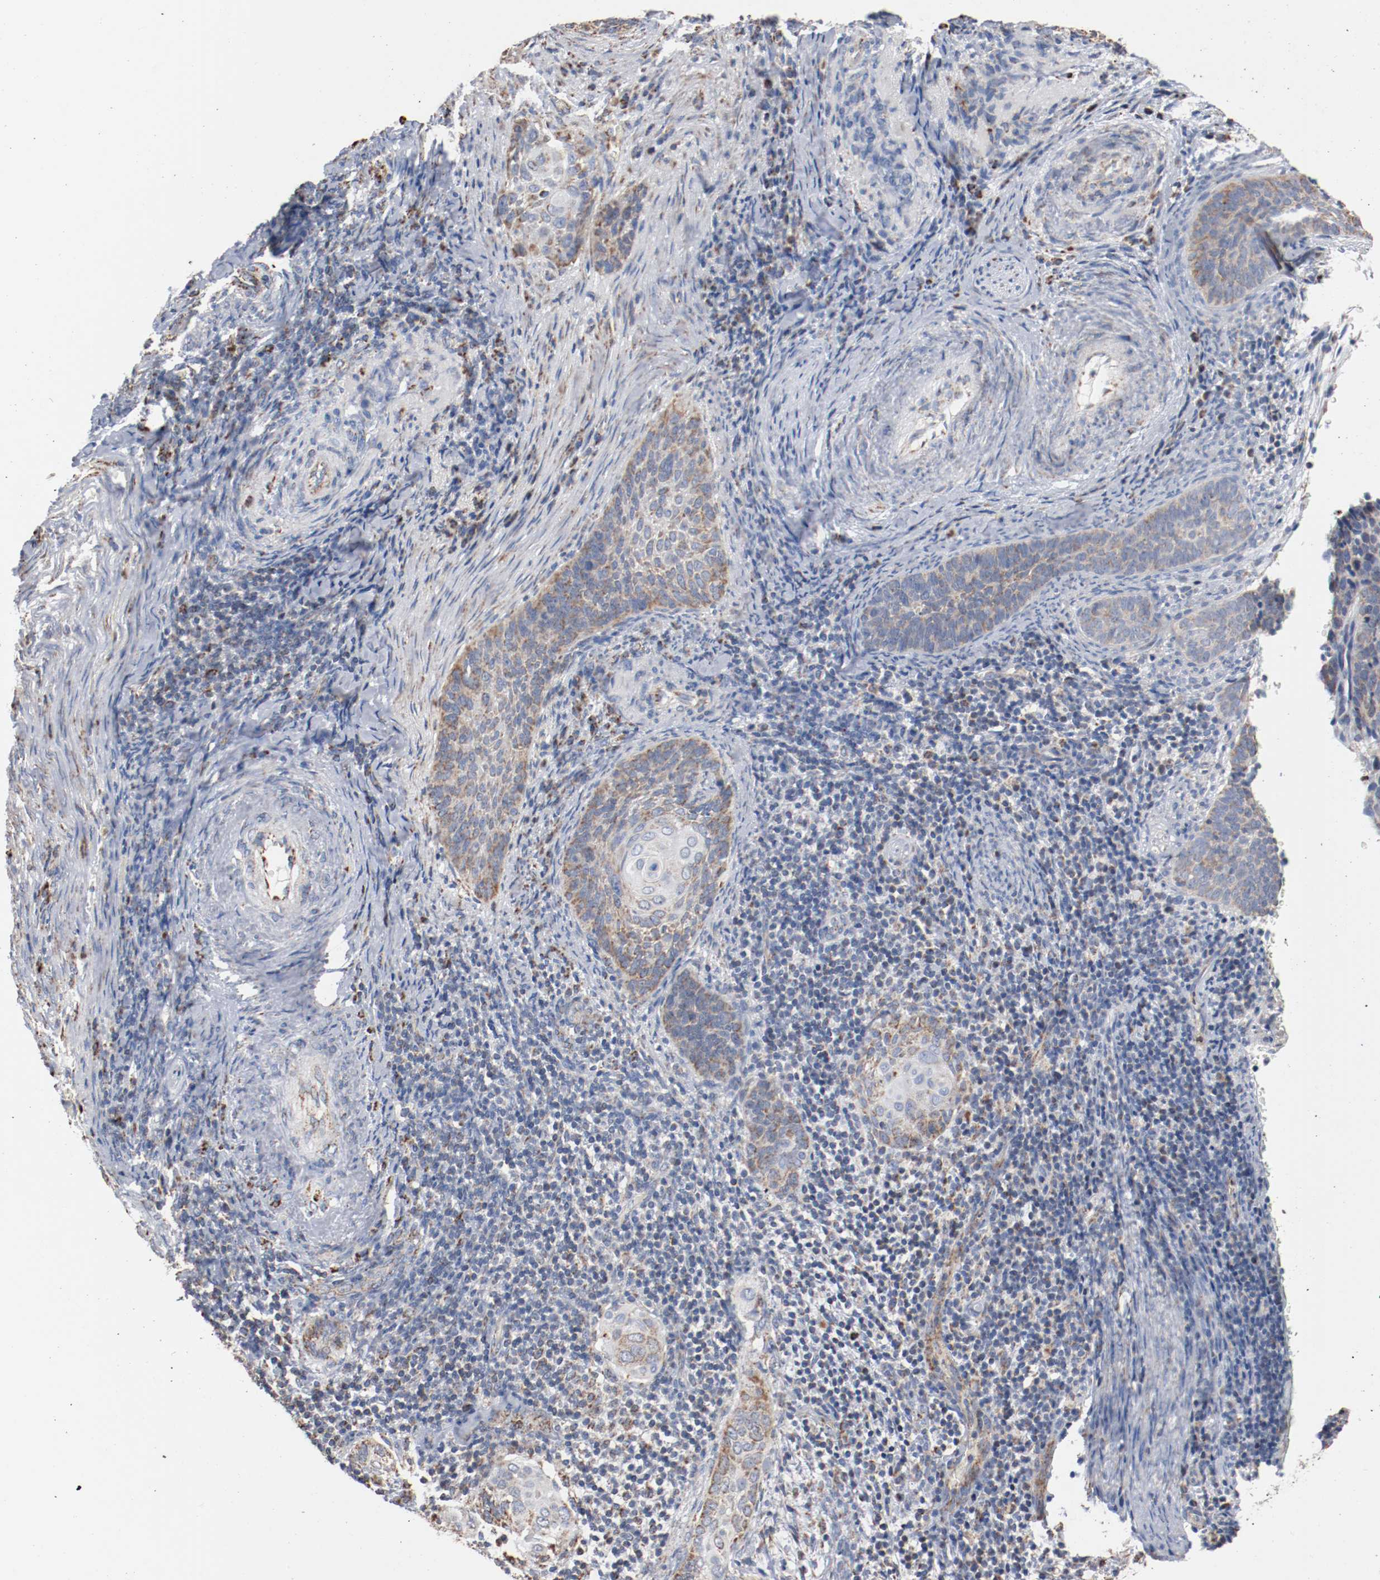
{"staining": {"intensity": "weak", "quantity": ">75%", "location": "cytoplasmic/membranous"}, "tissue": "cervical cancer", "cell_type": "Tumor cells", "image_type": "cancer", "snomed": [{"axis": "morphology", "description": "Squamous cell carcinoma, NOS"}, {"axis": "topography", "description": "Cervix"}], "caption": "An IHC image of neoplastic tissue is shown. Protein staining in brown shows weak cytoplasmic/membranous positivity in cervical cancer (squamous cell carcinoma) within tumor cells. Using DAB (brown) and hematoxylin (blue) stains, captured at high magnification using brightfield microscopy.", "gene": "NDUFS4", "patient": {"sex": "female", "age": 33}}